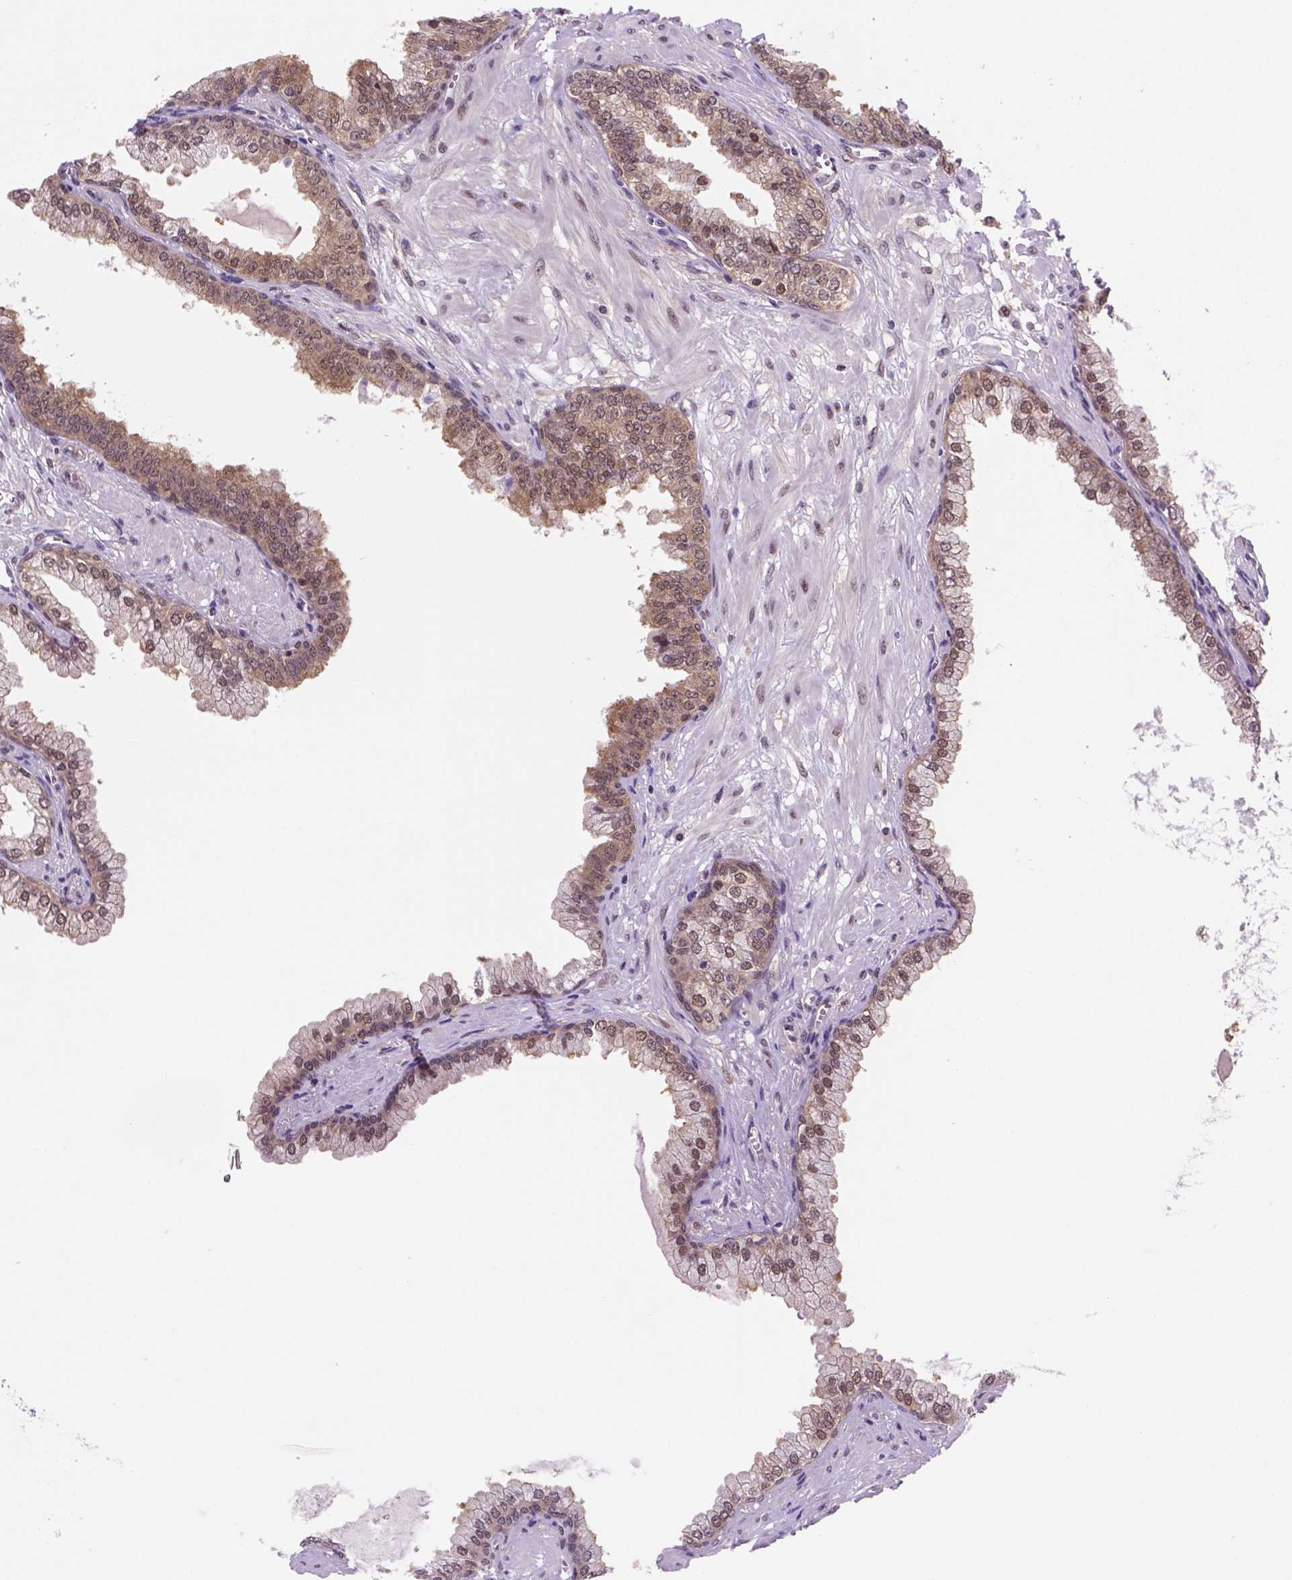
{"staining": {"intensity": "moderate", "quantity": ">75%", "location": "cytoplasmic/membranous,nuclear"}, "tissue": "prostate cancer", "cell_type": "Tumor cells", "image_type": "cancer", "snomed": [{"axis": "morphology", "description": "Adenocarcinoma, Low grade"}, {"axis": "topography", "description": "Prostate"}], "caption": "Tumor cells exhibit medium levels of moderate cytoplasmic/membranous and nuclear expression in about >75% of cells in human prostate low-grade adenocarcinoma. (brown staining indicates protein expression, while blue staining denotes nuclei).", "gene": "PSMC2", "patient": {"sex": "male", "age": 64}}